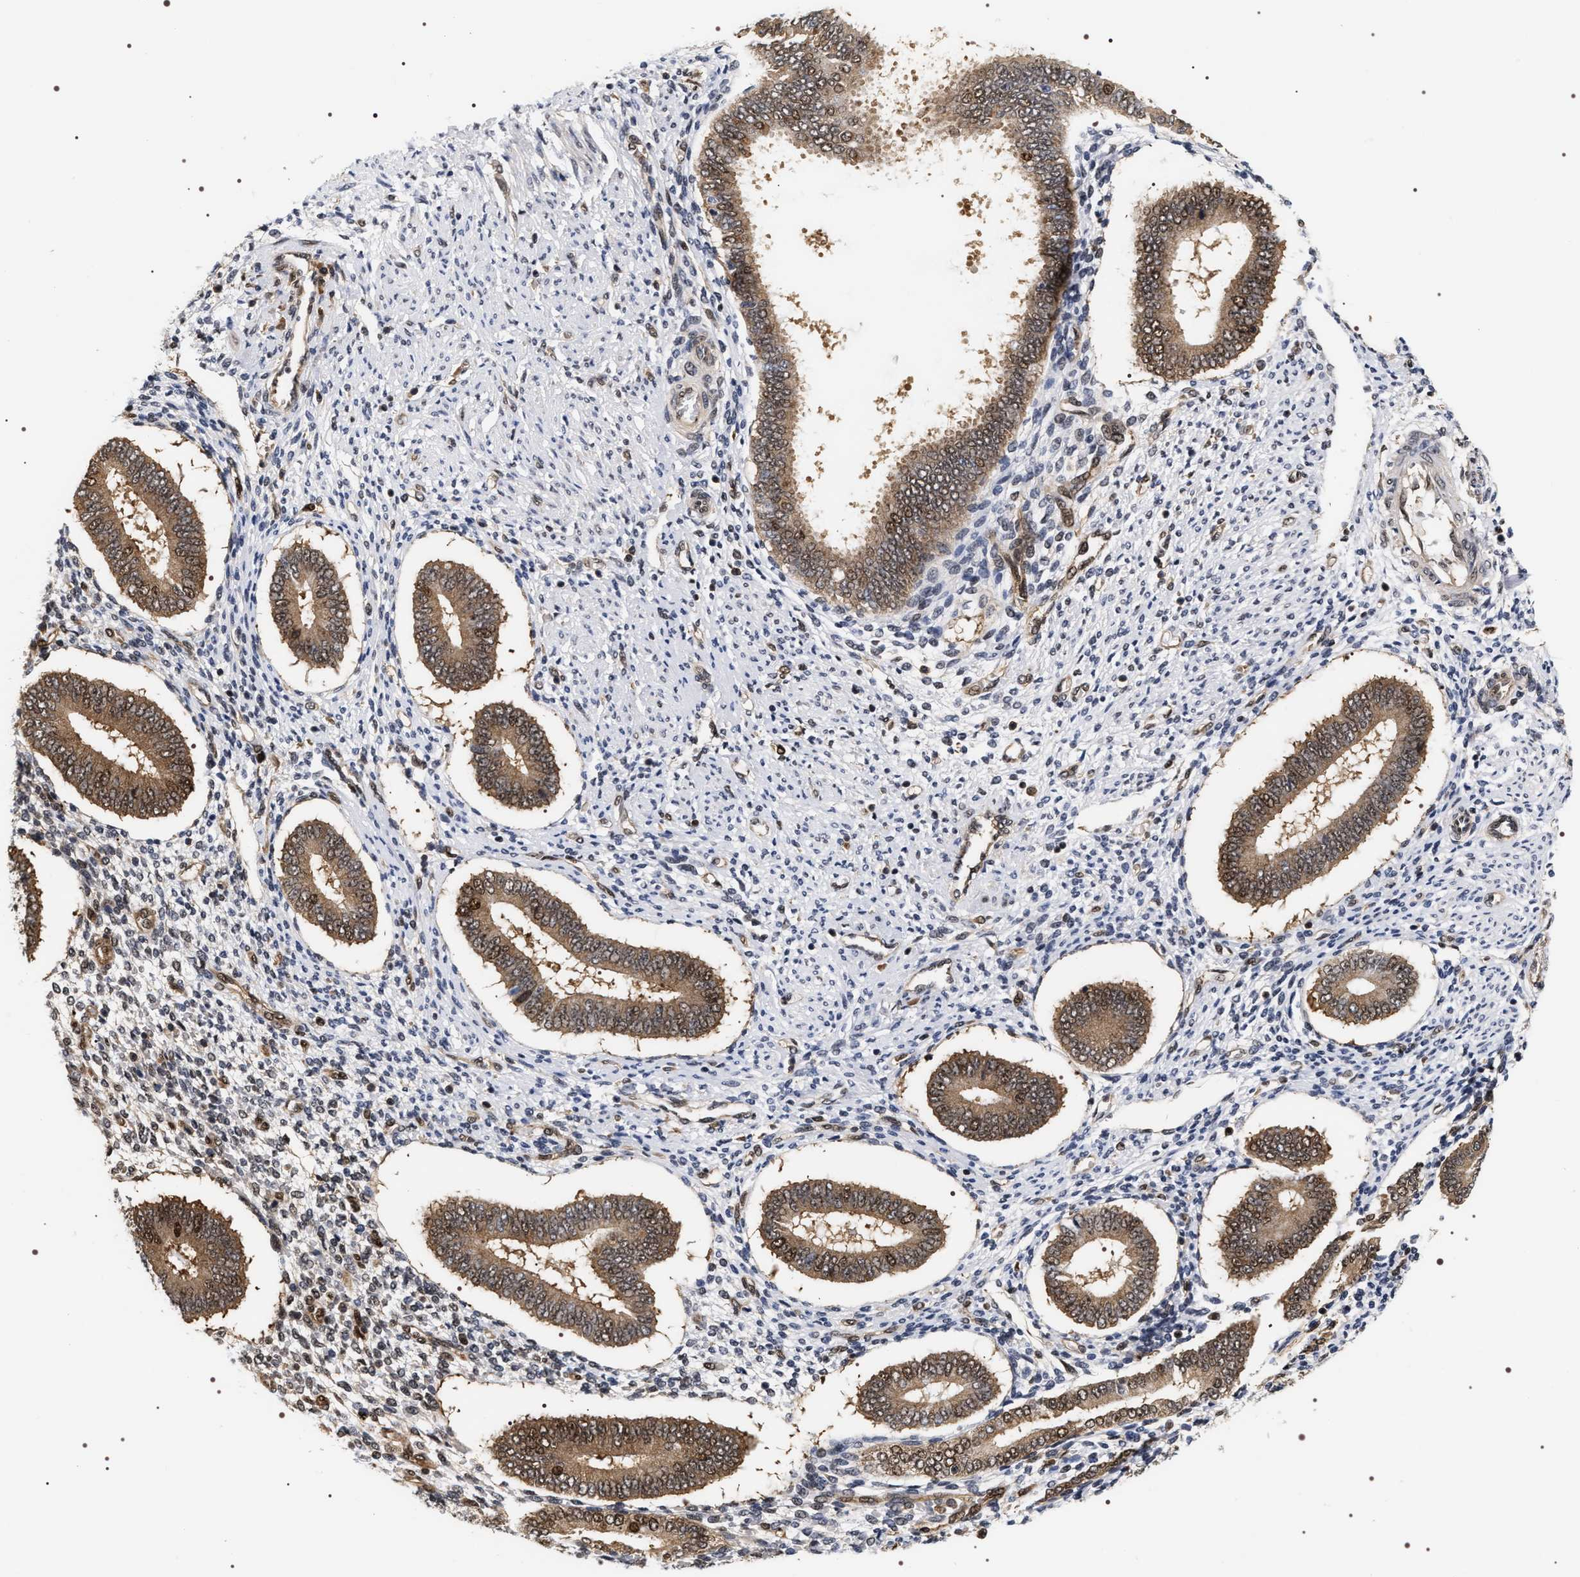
{"staining": {"intensity": "moderate", "quantity": "<25%", "location": "nuclear"}, "tissue": "endometrium", "cell_type": "Cells in endometrial stroma", "image_type": "normal", "snomed": [{"axis": "morphology", "description": "Normal tissue, NOS"}, {"axis": "topography", "description": "Endometrium"}], "caption": "Protein expression by immunohistochemistry shows moderate nuclear positivity in approximately <25% of cells in endometrial stroma in benign endometrium.", "gene": "BAG6", "patient": {"sex": "female", "age": 42}}